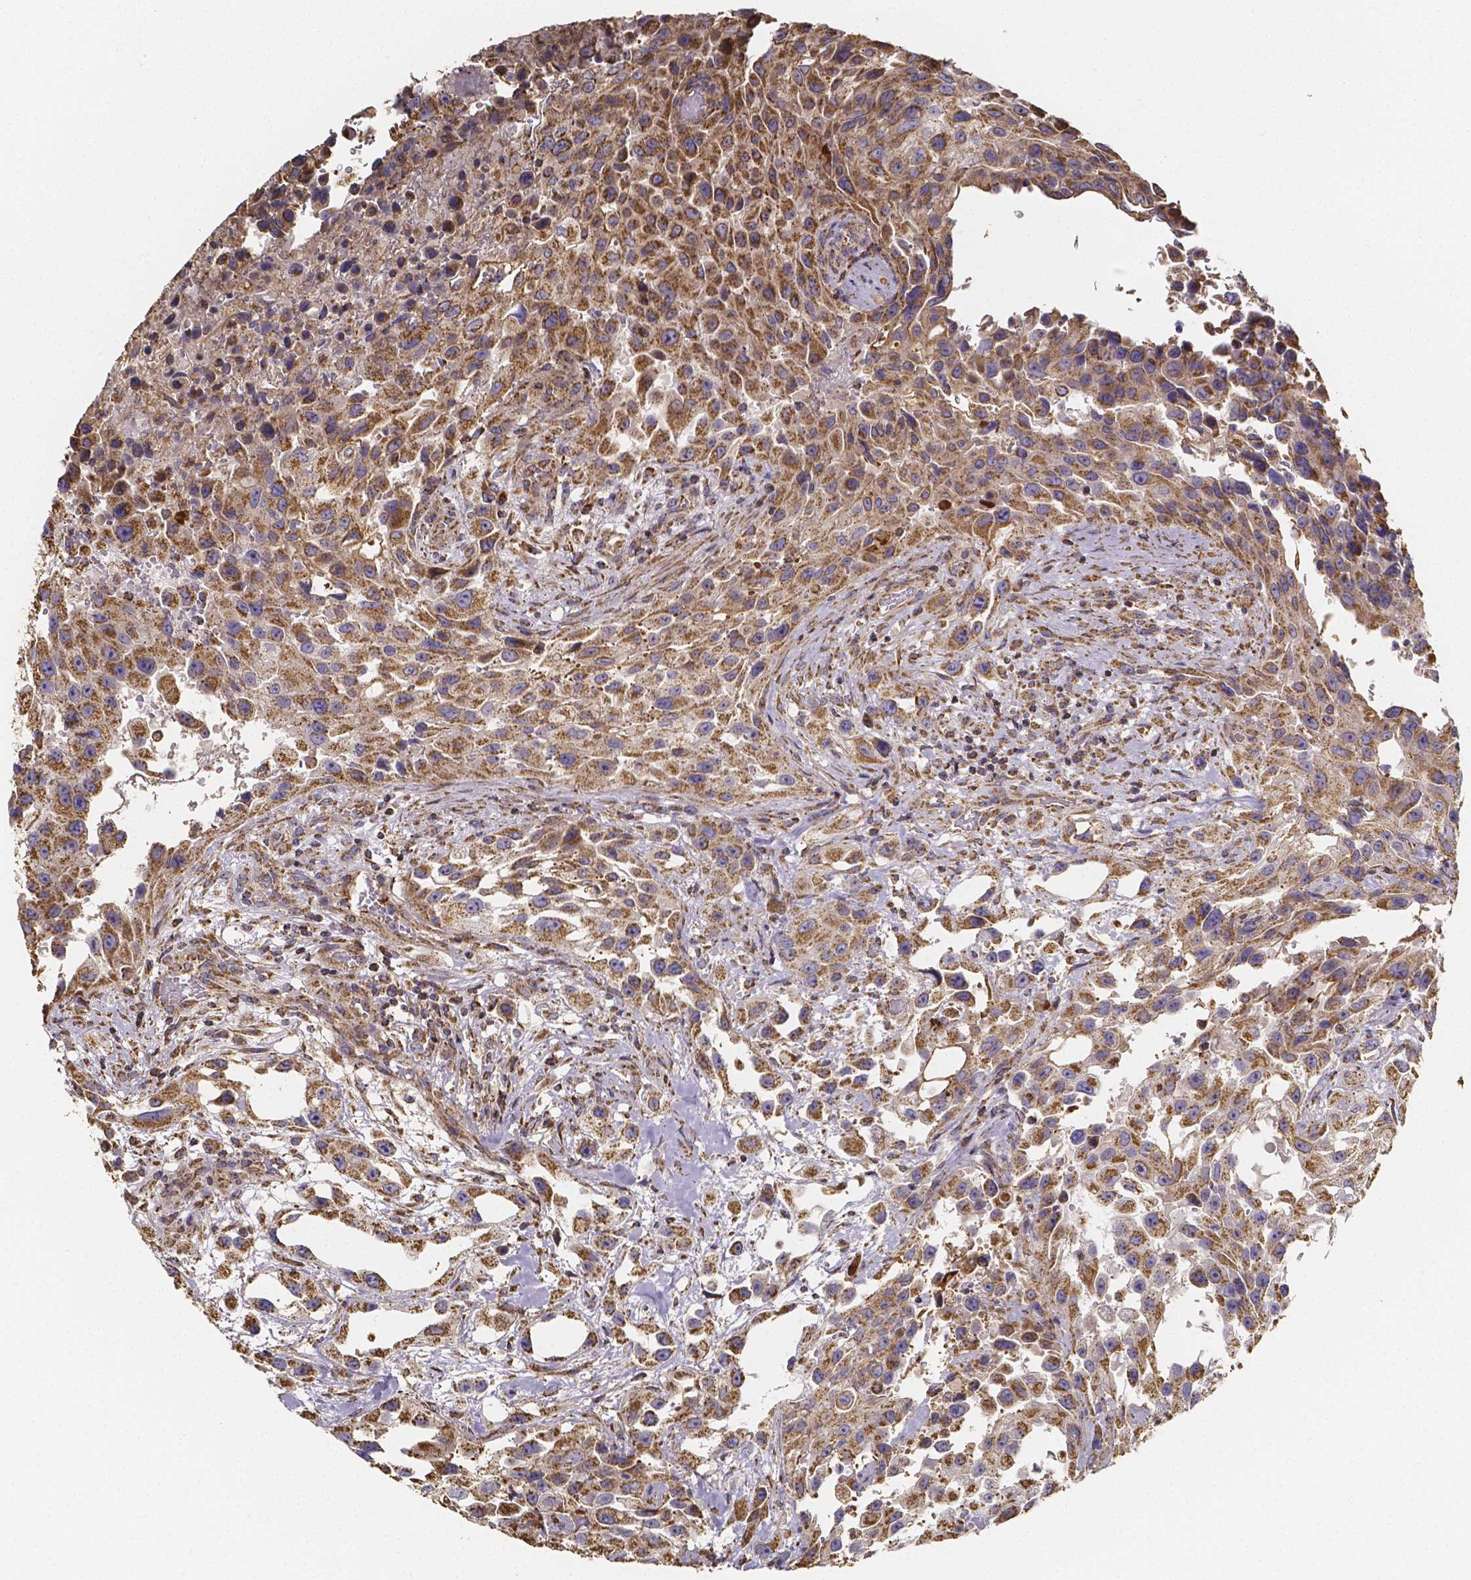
{"staining": {"intensity": "moderate", "quantity": ">75%", "location": "cytoplasmic/membranous"}, "tissue": "urothelial cancer", "cell_type": "Tumor cells", "image_type": "cancer", "snomed": [{"axis": "morphology", "description": "Urothelial carcinoma, High grade"}, {"axis": "topography", "description": "Urinary bladder"}], "caption": "Human urothelial cancer stained with a brown dye shows moderate cytoplasmic/membranous positive expression in about >75% of tumor cells.", "gene": "SLC35D2", "patient": {"sex": "male", "age": 79}}